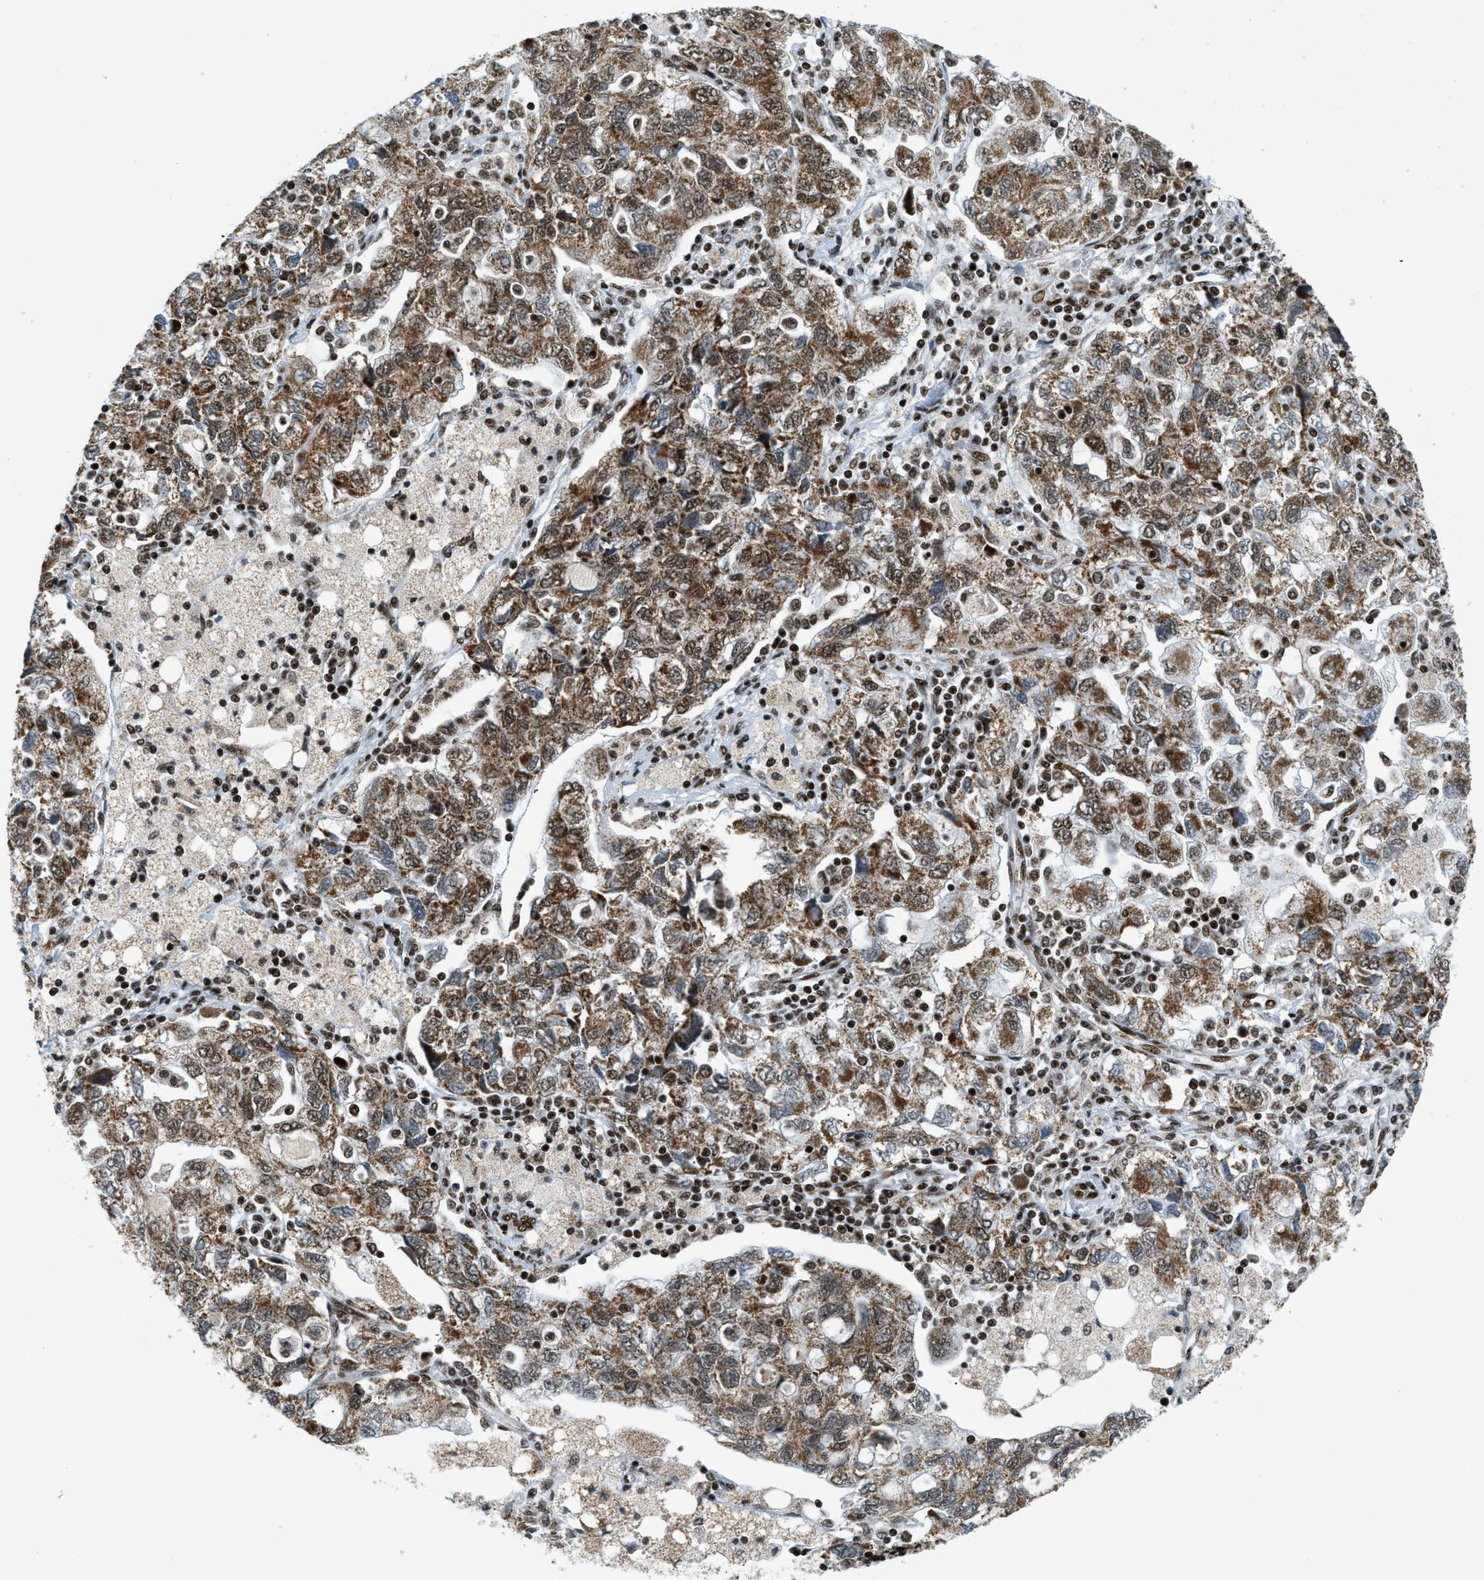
{"staining": {"intensity": "moderate", "quantity": ">75%", "location": "cytoplasmic/membranous,nuclear"}, "tissue": "ovarian cancer", "cell_type": "Tumor cells", "image_type": "cancer", "snomed": [{"axis": "morphology", "description": "Carcinoma, NOS"}, {"axis": "morphology", "description": "Cystadenocarcinoma, serous, NOS"}, {"axis": "topography", "description": "Ovary"}], "caption": "IHC of ovarian carcinoma displays medium levels of moderate cytoplasmic/membranous and nuclear expression in about >75% of tumor cells. Immunohistochemistry stains the protein in brown and the nuclei are stained blue.", "gene": "GABPB1", "patient": {"sex": "female", "age": 69}}